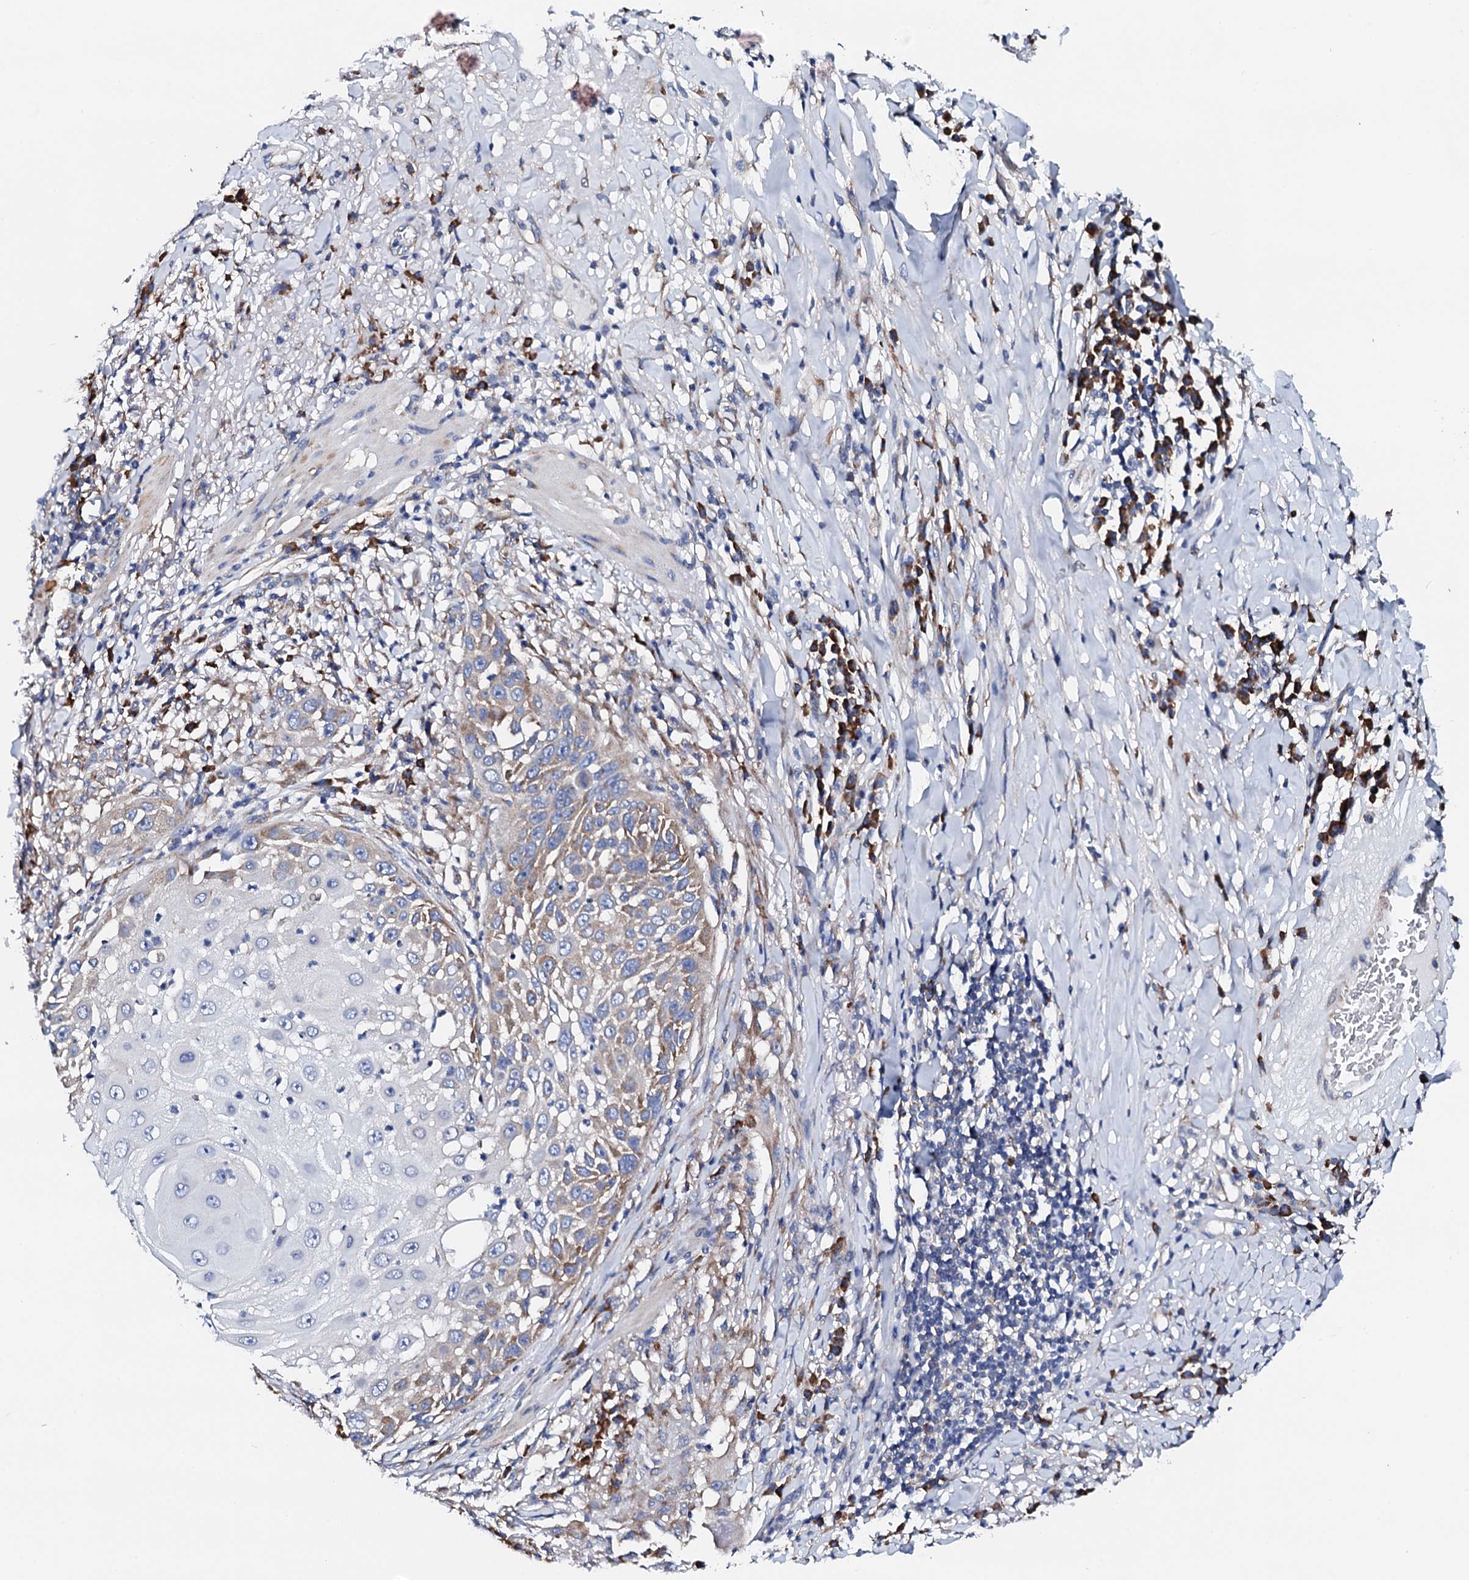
{"staining": {"intensity": "moderate", "quantity": "<25%", "location": "cytoplasmic/membranous"}, "tissue": "skin cancer", "cell_type": "Tumor cells", "image_type": "cancer", "snomed": [{"axis": "morphology", "description": "Squamous cell carcinoma, NOS"}, {"axis": "topography", "description": "Skin"}], "caption": "This histopathology image reveals immunohistochemistry staining of human skin squamous cell carcinoma, with low moderate cytoplasmic/membranous positivity in about <25% of tumor cells.", "gene": "NUP58", "patient": {"sex": "female", "age": 44}}